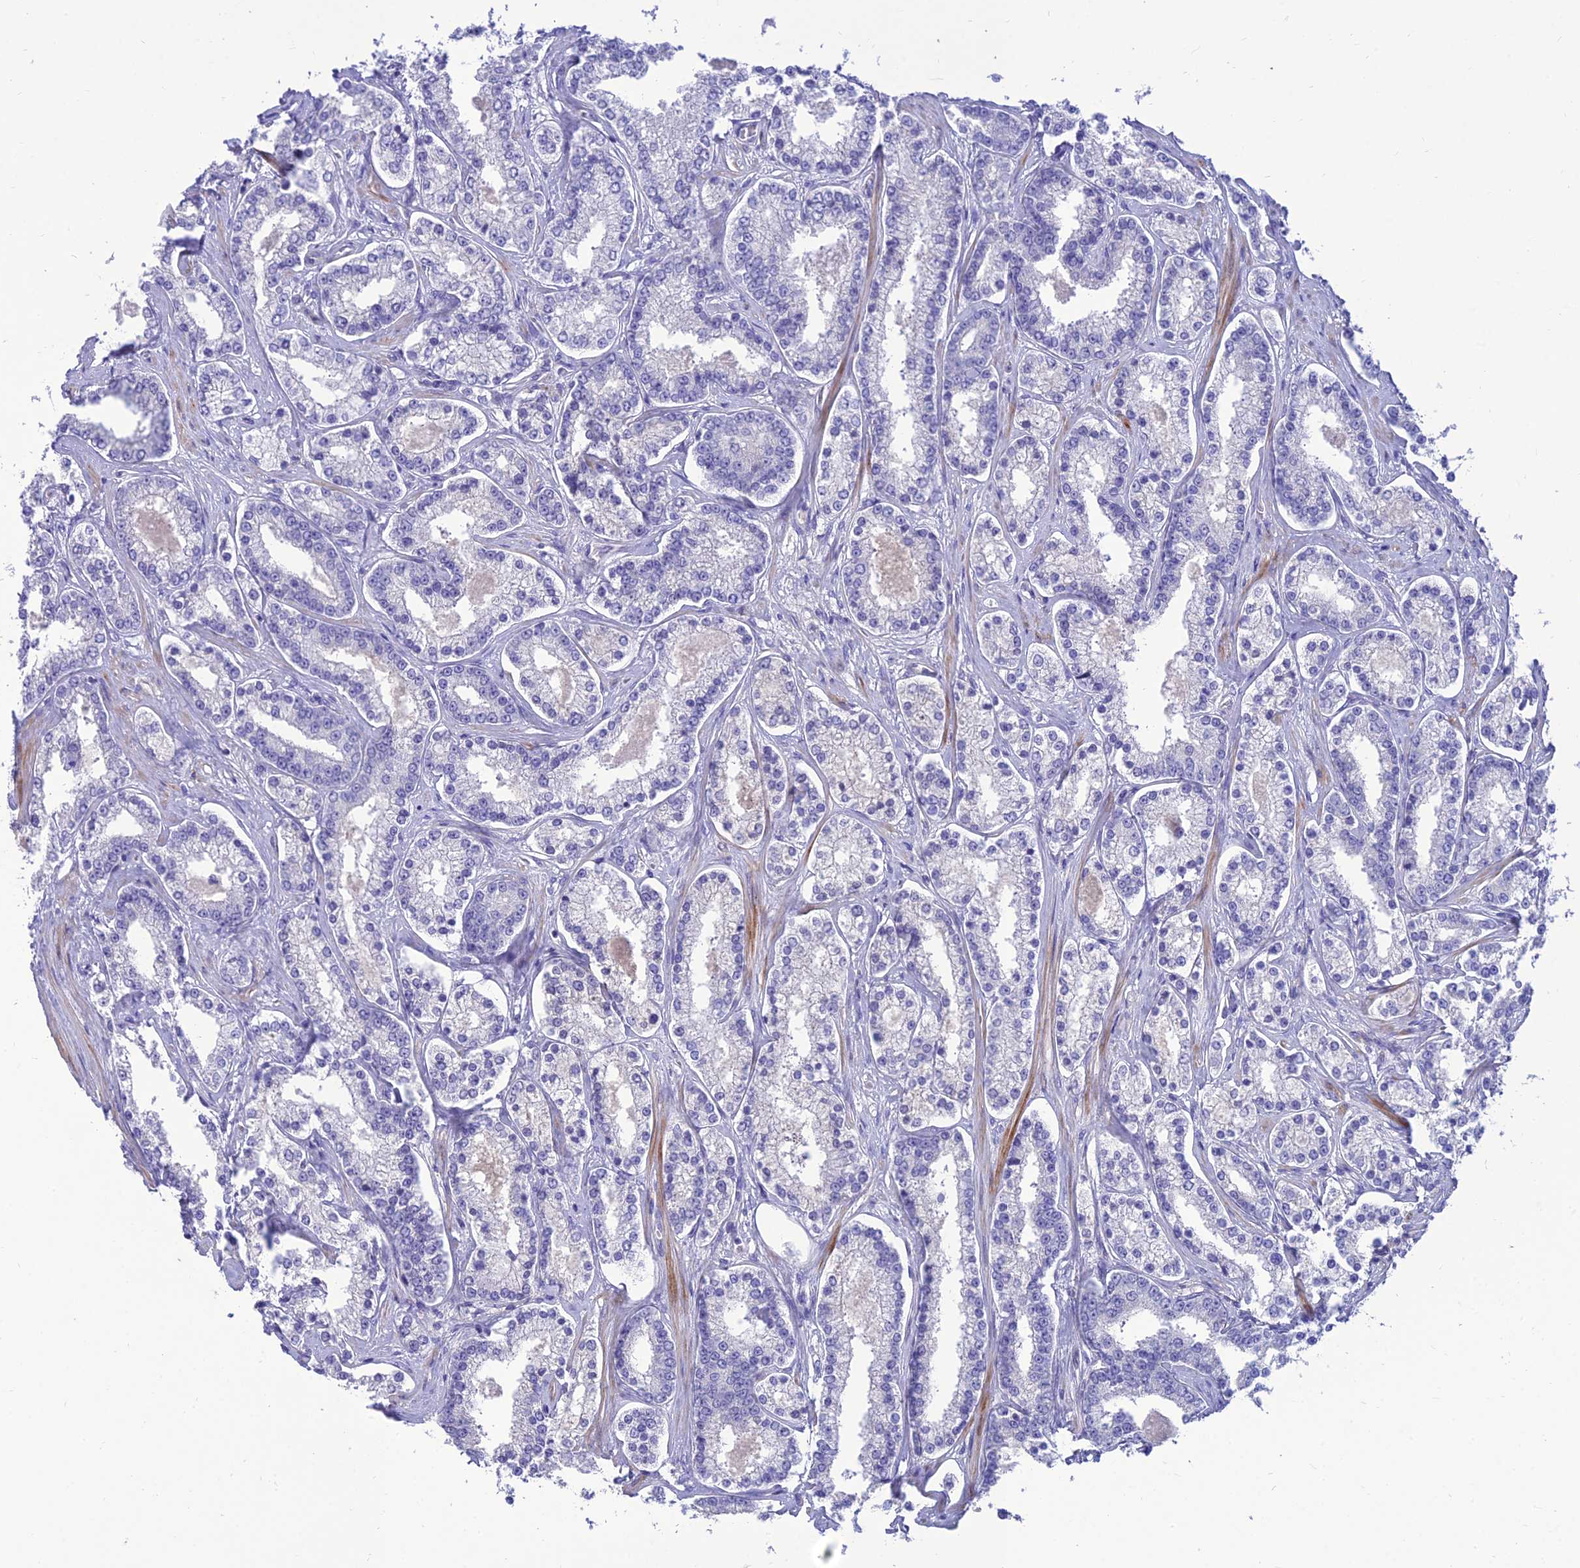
{"staining": {"intensity": "negative", "quantity": "none", "location": "none"}, "tissue": "prostate cancer", "cell_type": "Tumor cells", "image_type": "cancer", "snomed": [{"axis": "morphology", "description": "Normal tissue, NOS"}, {"axis": "morphology", "description": "Adenocarcinoma, High grade"}, {"axis": "topography", "description": "Prostate"}], "caption": "This is an IHC histopathology image of human adenocarcinoma (high-grade) (prostate). There is no positivity in tumor cells.", "gene": "TEKT3", "patient": {"sex": "male", "age": 83}}